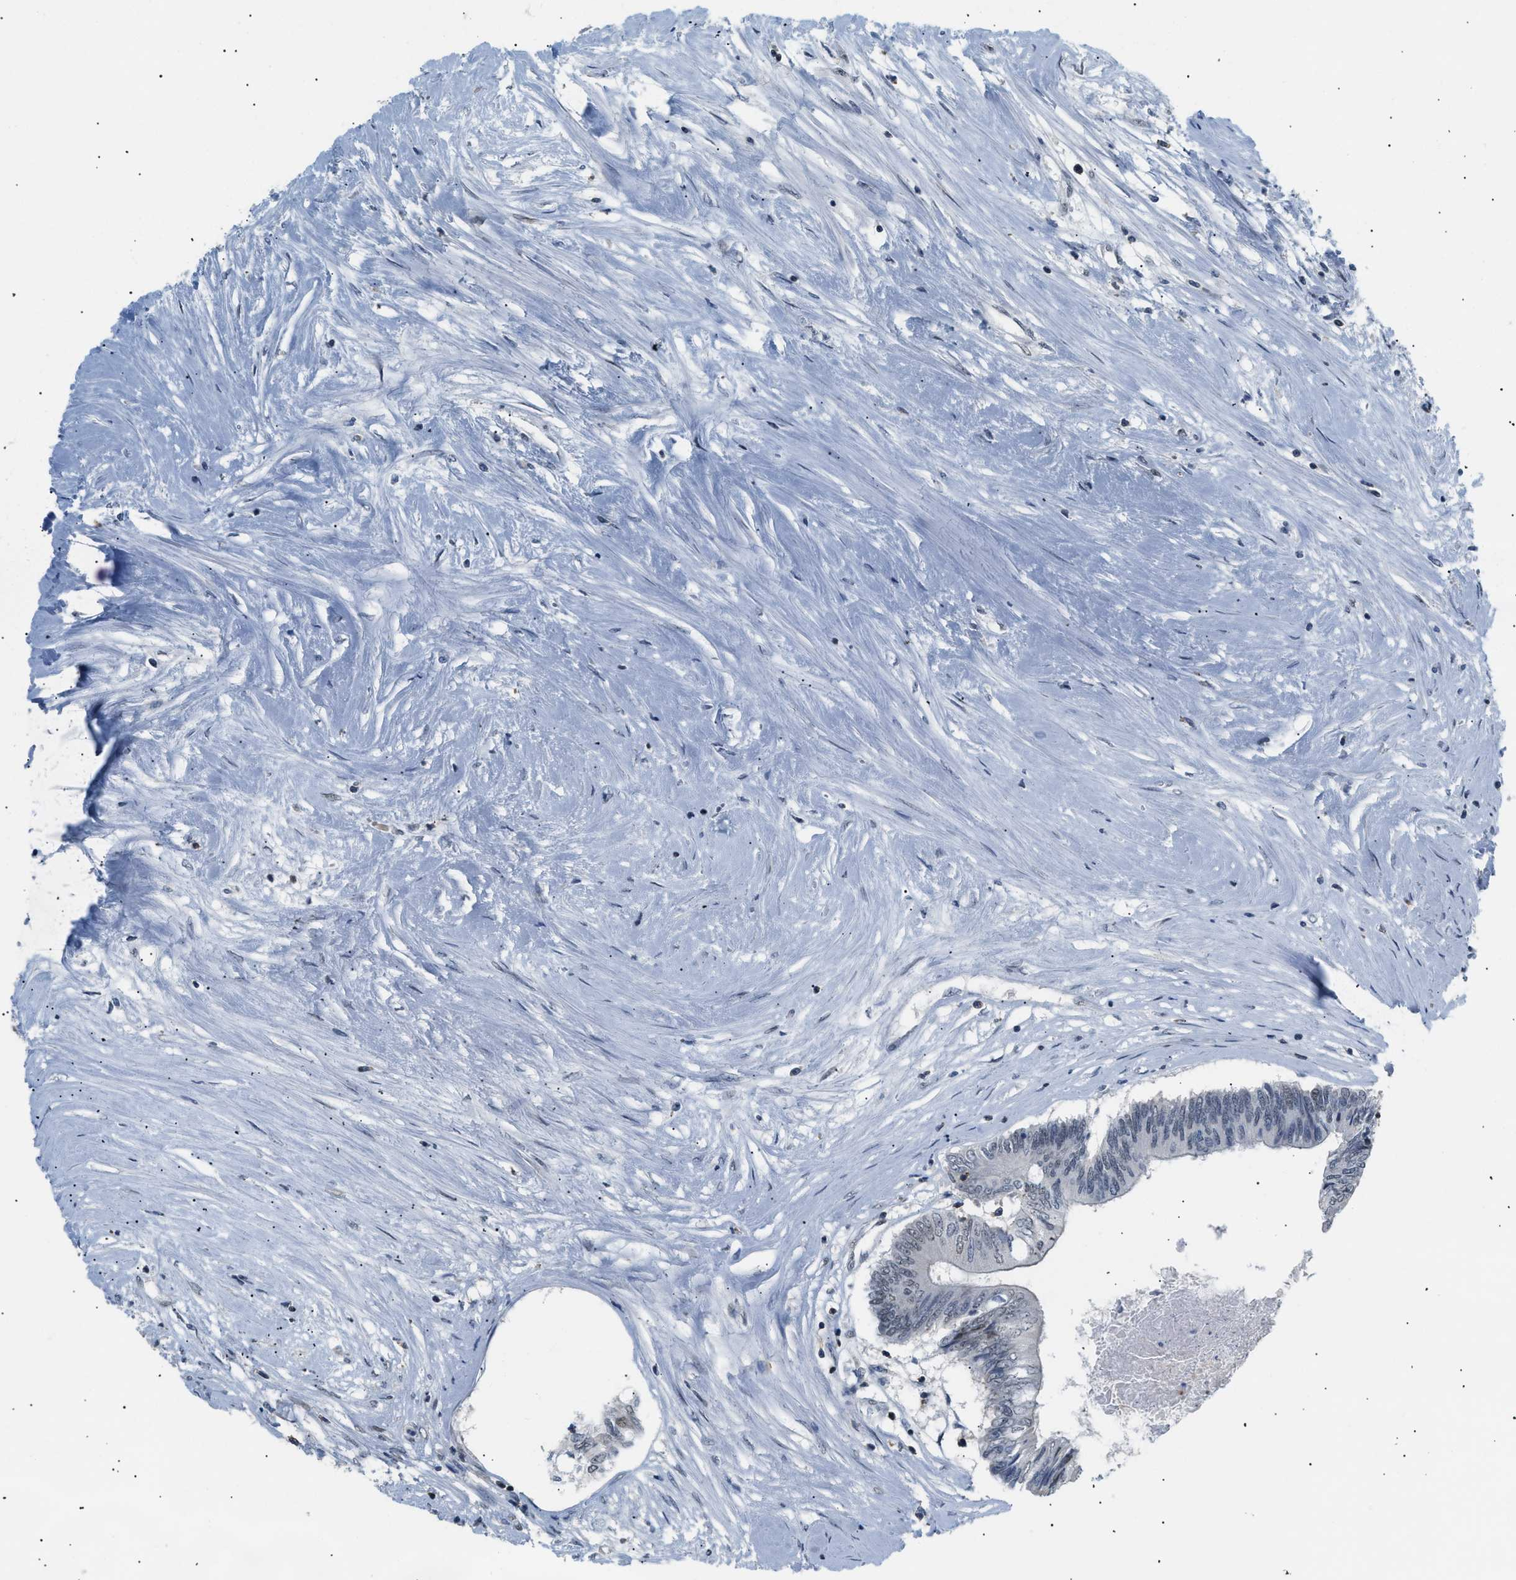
{"staining": {"intensity": "weak", "quantity": "<25%", "location": "nuclear"}, "tissue": "colorectal cancer", "cell_type": "Tumor cells", "image_type": "cancer", "snomed": [{"axis": "morphology", "description": "Adenocarcinoma, NOS"}, {"axis": "topography", "description": "Rectum"}], "caption": "Immunohistochemistry (IHC) image of colorectal adenocarcinoma stained for a protein (brown), which displays no positivity in tumor cells.", "gene": "KCNC3", "patient": {"sex": "male", "age": 63}}